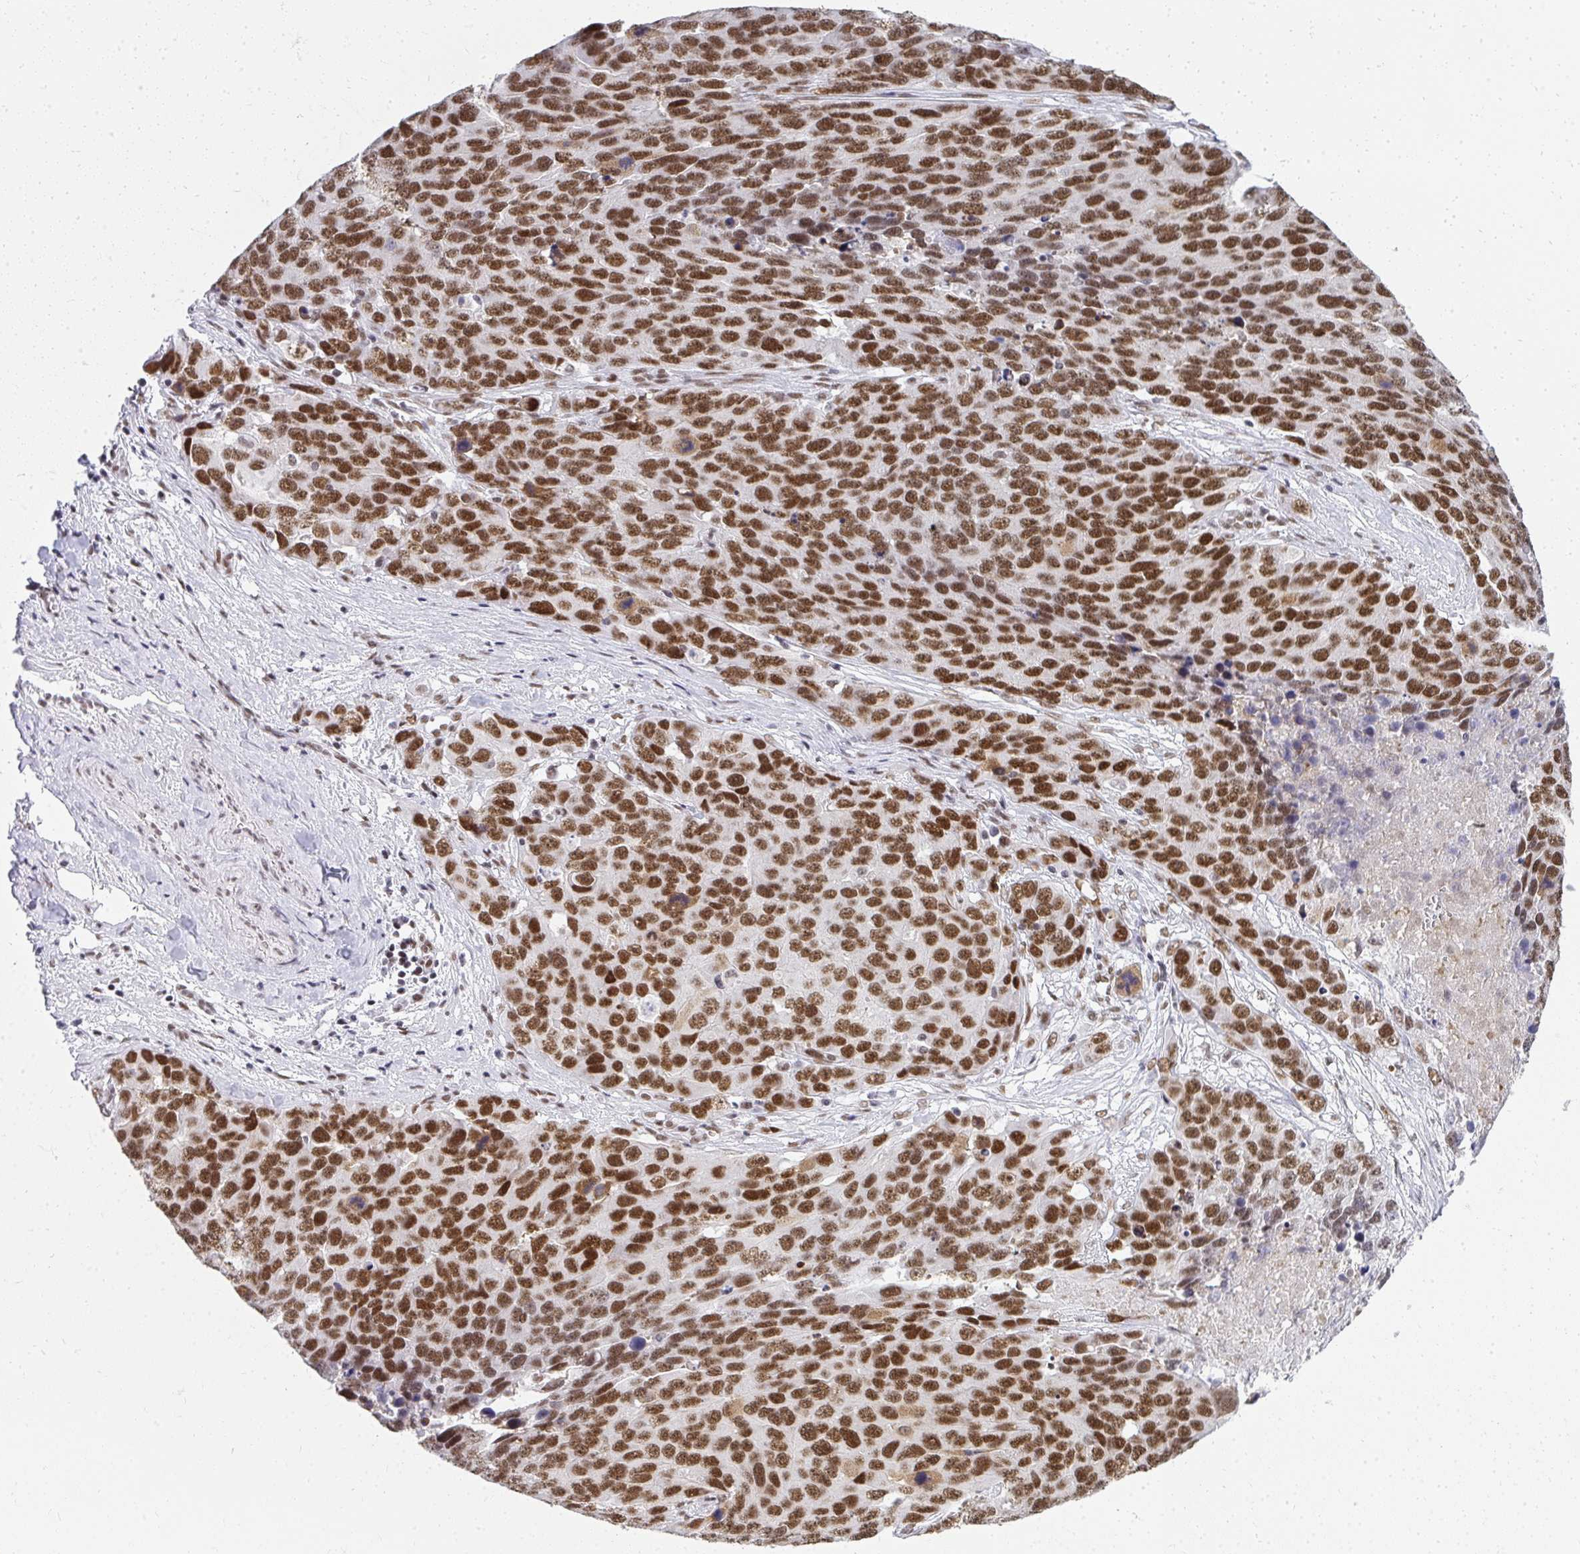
{"staining": {"intensity": "strong", "quantity": ">75%", "location": "nuclear"}, "tissue": "ovarian cancer", "cell_type": "Tumor cells", "image_type": "cancer", "snomed": [{"axis": "morphology", "description": "Cystadenocarcinoma, serous, NOS"}, {"axis": "topography", "description": "Ovary"}], "caption": "IHC staining of ovarian serous cystadenocarcinoma, which demonstrates high levels of strong nuclear staining in approximately >75% of tumor cells indicating strong nuclear protein positivity. The staining was performed using DAB (3,3'-diaminobenzidine) (brown) for protein detection and nuclei were counterstained in hematoxylin (blue).", "gene": "CREBBP", "patient": {"sex": "female", "age": 76}}